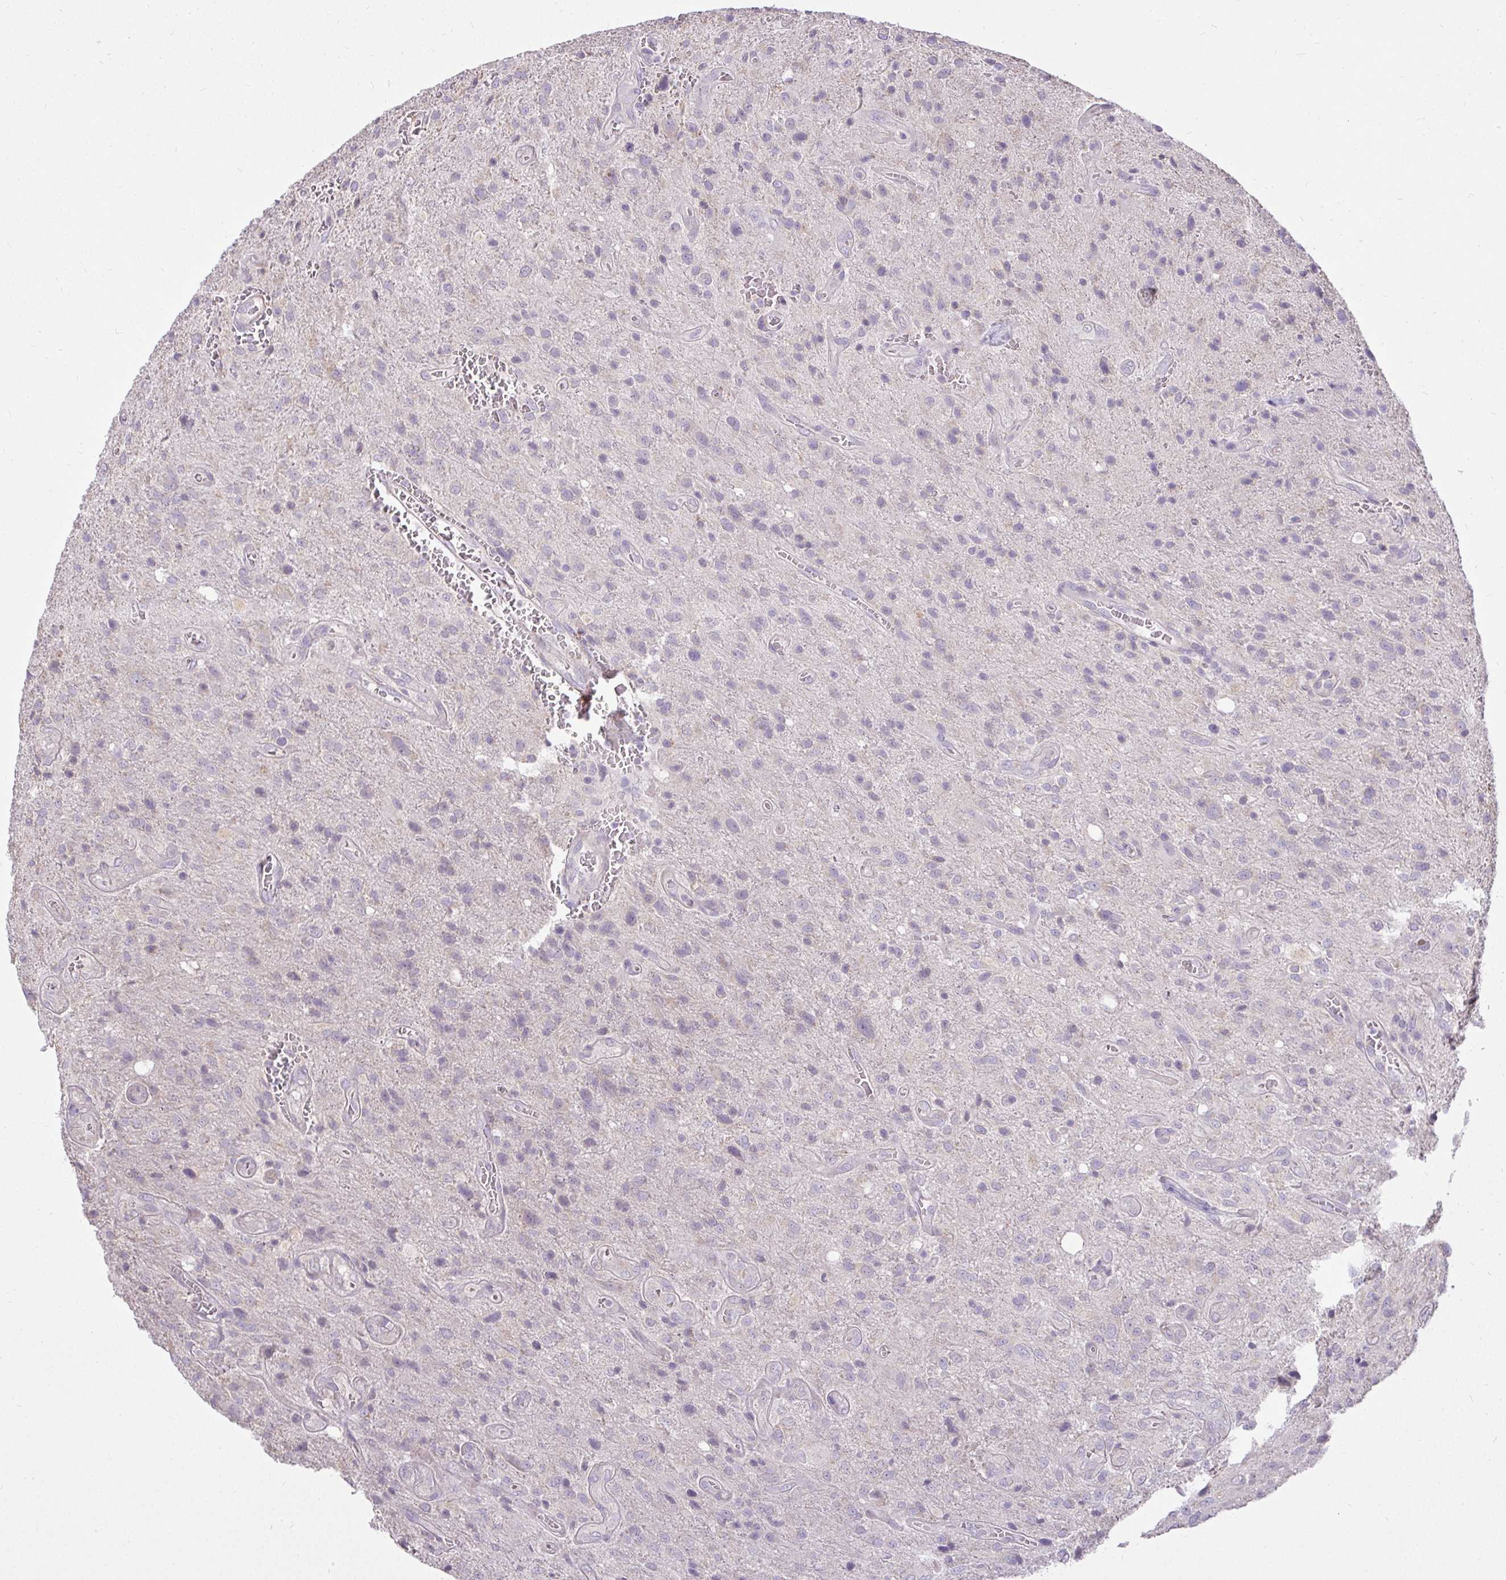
{"staining": {"intensity": "negative", "quantity": "none", "location": "none"}, "tissue": "glioma", "cell_type": "Tumor cells", "image_type": "cancer", "snomed": [{"axis": "morphology", "description": "Glioma, malignant, Low grade"}, {"axis": "topography", "description": "Brain"}], "caption": "DAB (3,3'-diaminobenzidine) immunohistochemical staining of malignant glioma (low-grade) shows no significant positivity in tumor cells. Nuclei are stained in blue.", "gene": "STRIP1", "patient": {"sex": "male", "age": 66}}